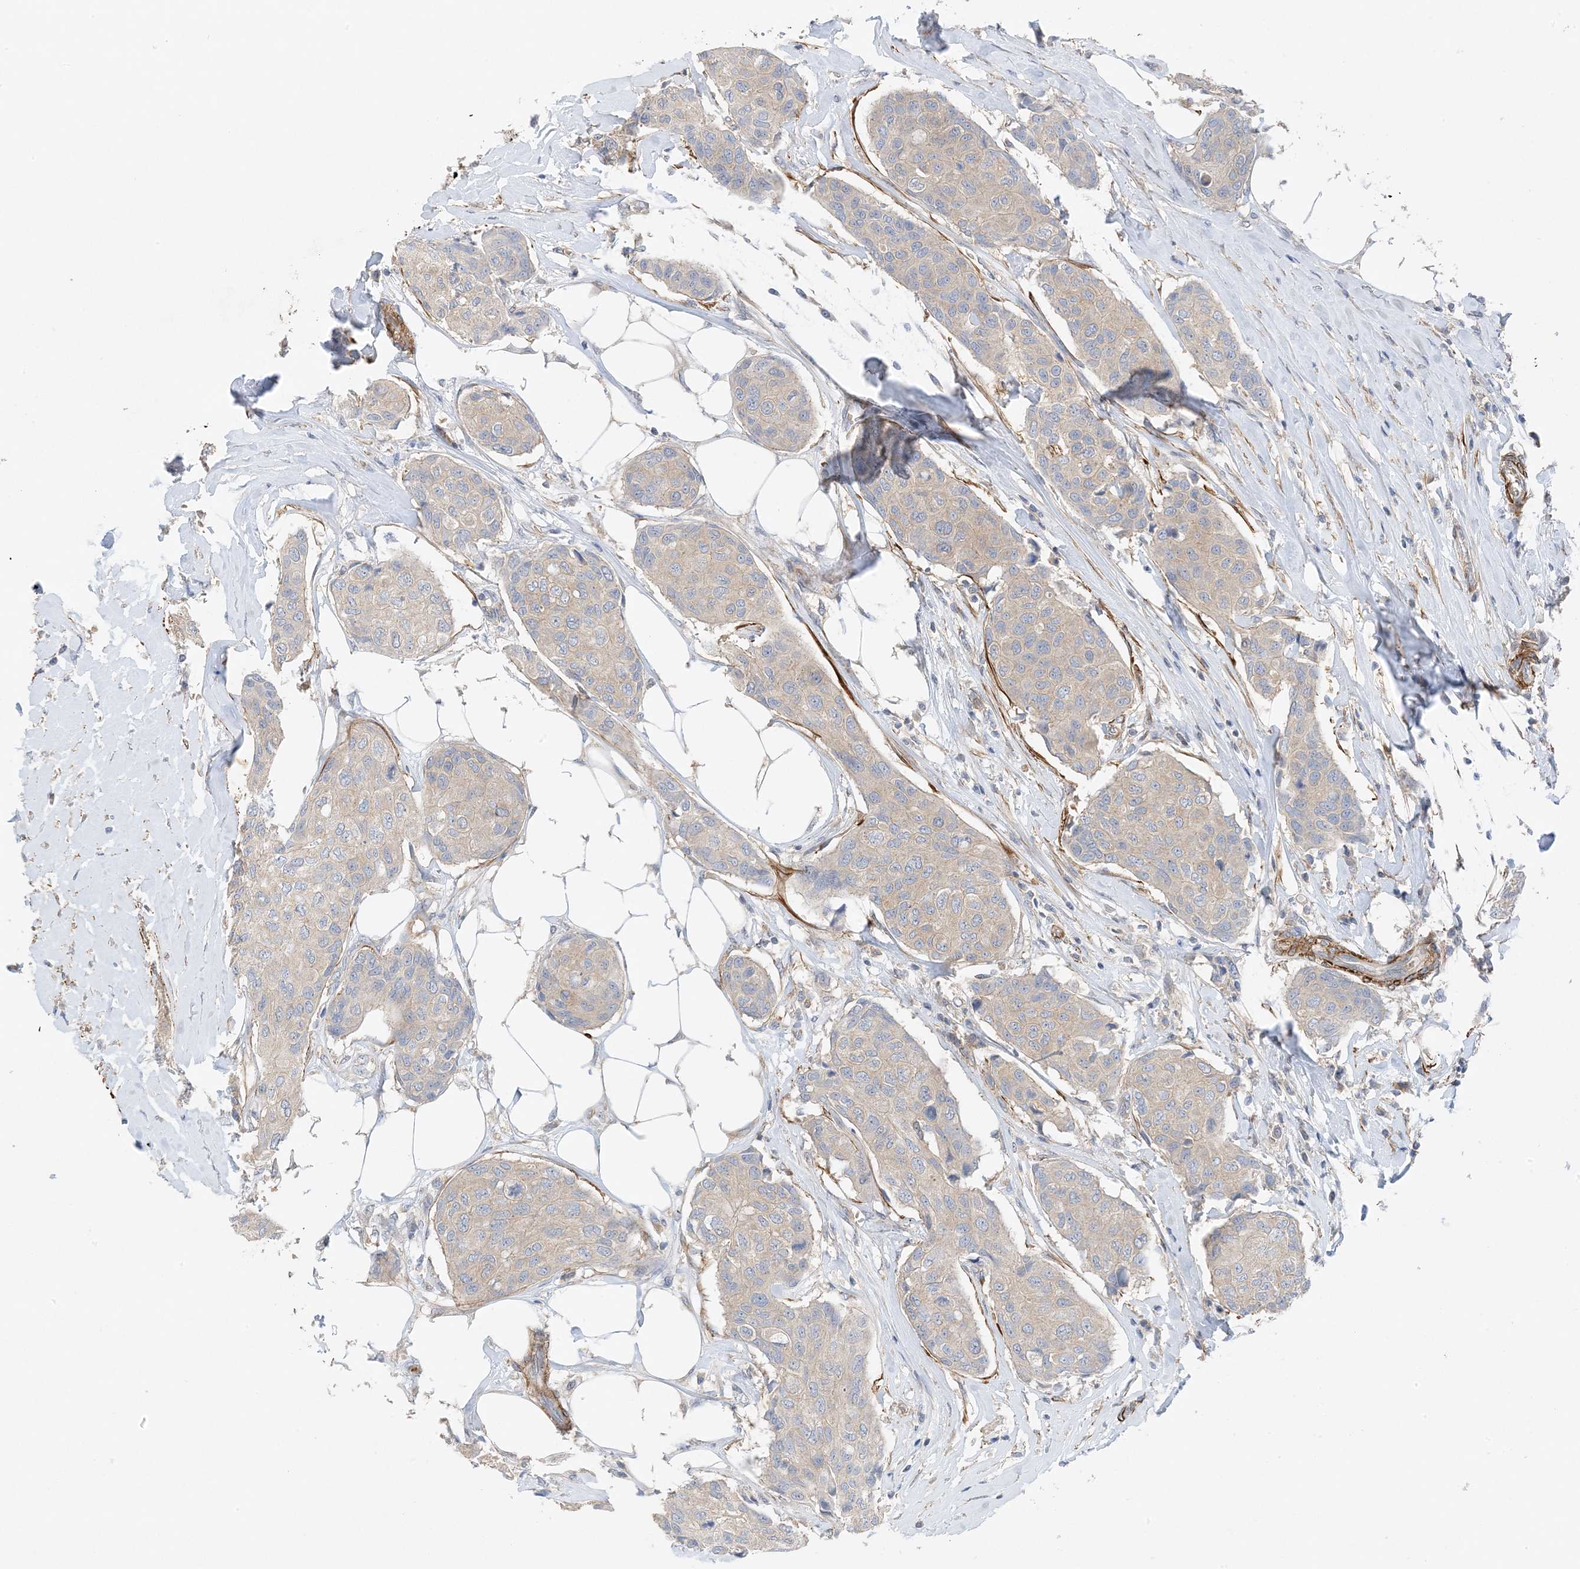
{"staining": {"intensity": "weak", "quantity": "<25%", "location": "cytoplasmic/membranous"}, "tissue": "breast cancer", "cell_type": "Tumor cells", "image_type": "cancer", "snomed": [{"axis": "morphology", "description": "Duct carcinoma"}, {"axis": "topography", "description": "Breast"}], "caption": "An immunohistochemistry (IHC) histopathology image of breast infiltrating ductal carcinoma is shown. There is no staining in tumor cells of breast infiltrating ductal carcinoma.", "gene": "KIFBP", "patient": {"sex": "female", "age": 80}}